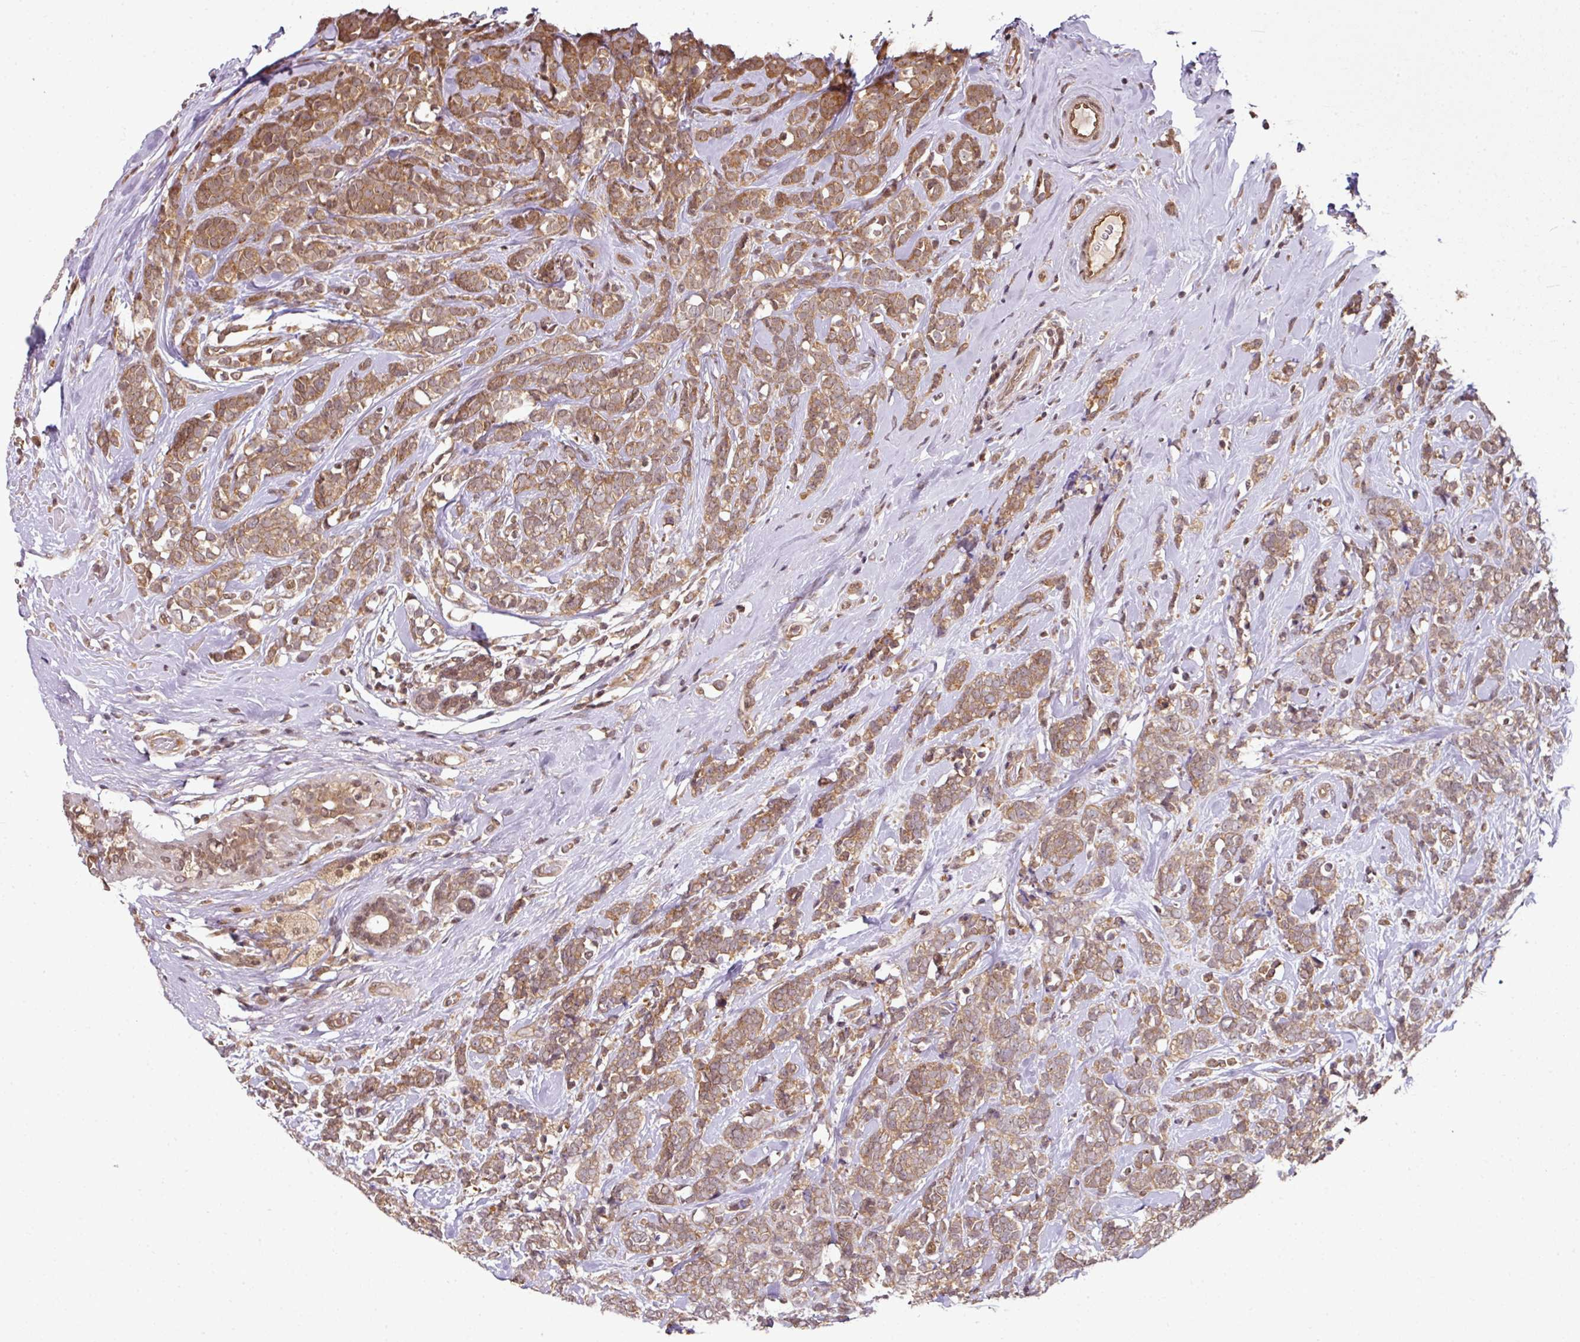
{"staining": {"intensity": "moderate", "quantity": ">75%", "location": "cytoplasmic/membranous"}, "tissue": "breast cancer", "cell_type": "Tumor cells", "image_type": "cancer", "snomed": [{"axis": "morphology", "description": "Lobular carcinoma"}, {"axis": "topography", "description": "Breast"}], "caption": "Breast cancer stained with DAB immunohistochemistry (IHC) displays medium levels of moderate cytoplasmic/membranous staining in approximately >75% of tumor cells.", "gene": "ANKRD18A", "patient": {"sex": "female", "age": 58}}